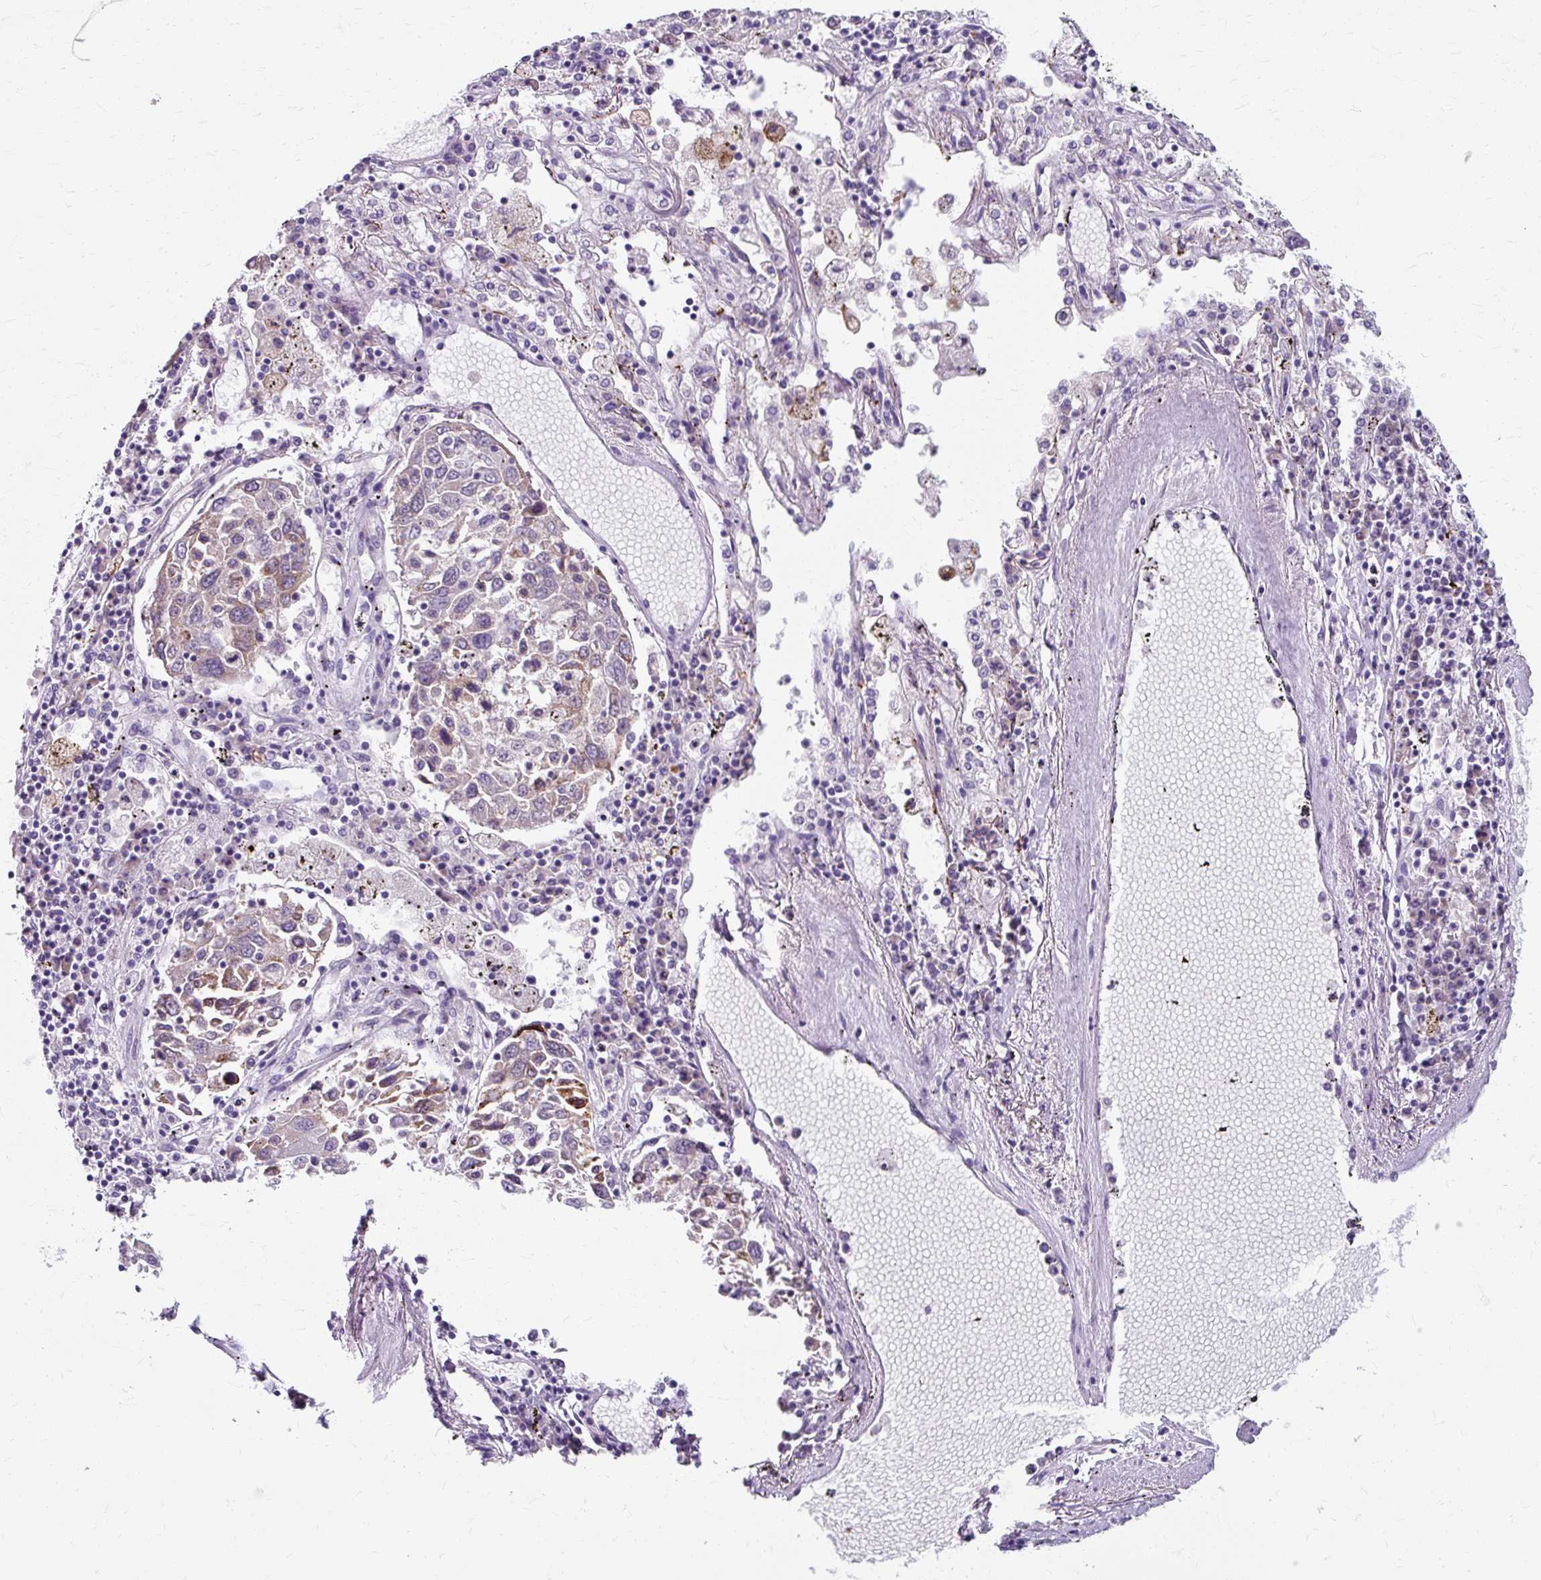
{"staining": {"intensity": "moderate", "quantity": "<25%", "location": "cytoplasmic/membranous"}, "tissue": "lung cancer", "cell_type": "Tumor cells", "image_type": "cancer", "snomed": [{"axis": "morphology", "description": "Squamous cell carcinoma, NOS"}, {"axis": "topography", "description": "Lung"}], "caption": "The micrograph displays immunohistochemical staining of lung squamous cell carcinoma. There is moderate cytoplasmic/membranous staining is present in approximately <25% of tumor cells. The protein of interest is stained brown, and the nuclei are stained in blue (DAB (3,3'-diaminobenzidine) IHC with brightfield microscopy, high magnification).", "gene": "ZNF555", "patient": {"sex": "male", "age": 65}}